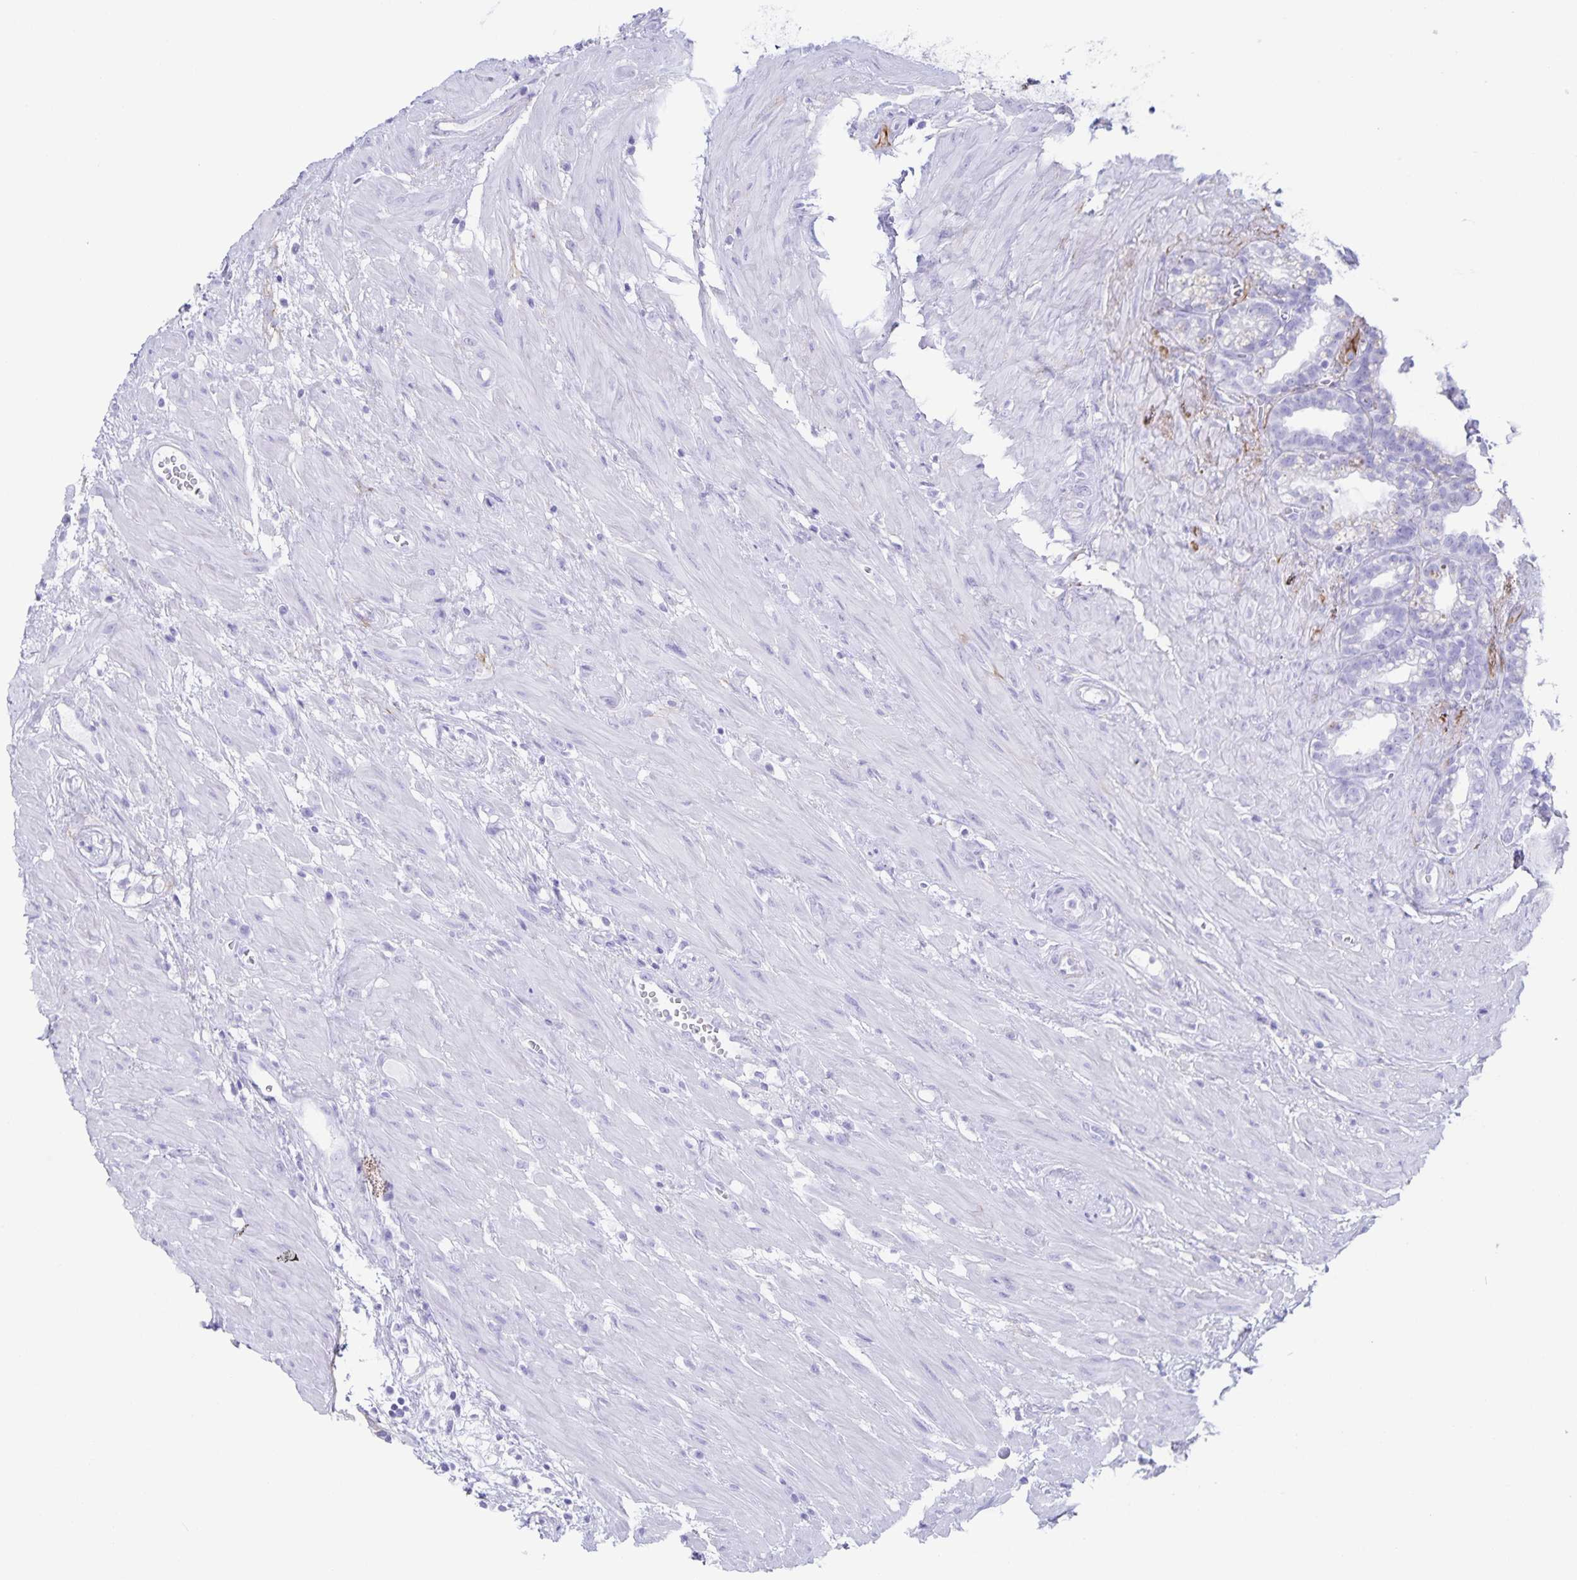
{"staining": {"intensity": "negative", "quantity": "none", "location": "none"}, "tissue": "seminal vesicle", "cell_type": "Glandular cells", "image_type": "normal", "snomed": [{"axis": "morphology", "description": "Normal tissue, NOS"}, {"axis": "topography", "description": "Seminal veicle"}], "caption": "This is an IHC histopathology image of normal seminal vesicle. There is no staining in glandular cells.", "gene": "AQP4", "patient": {"sex": "male", "age": 76}}